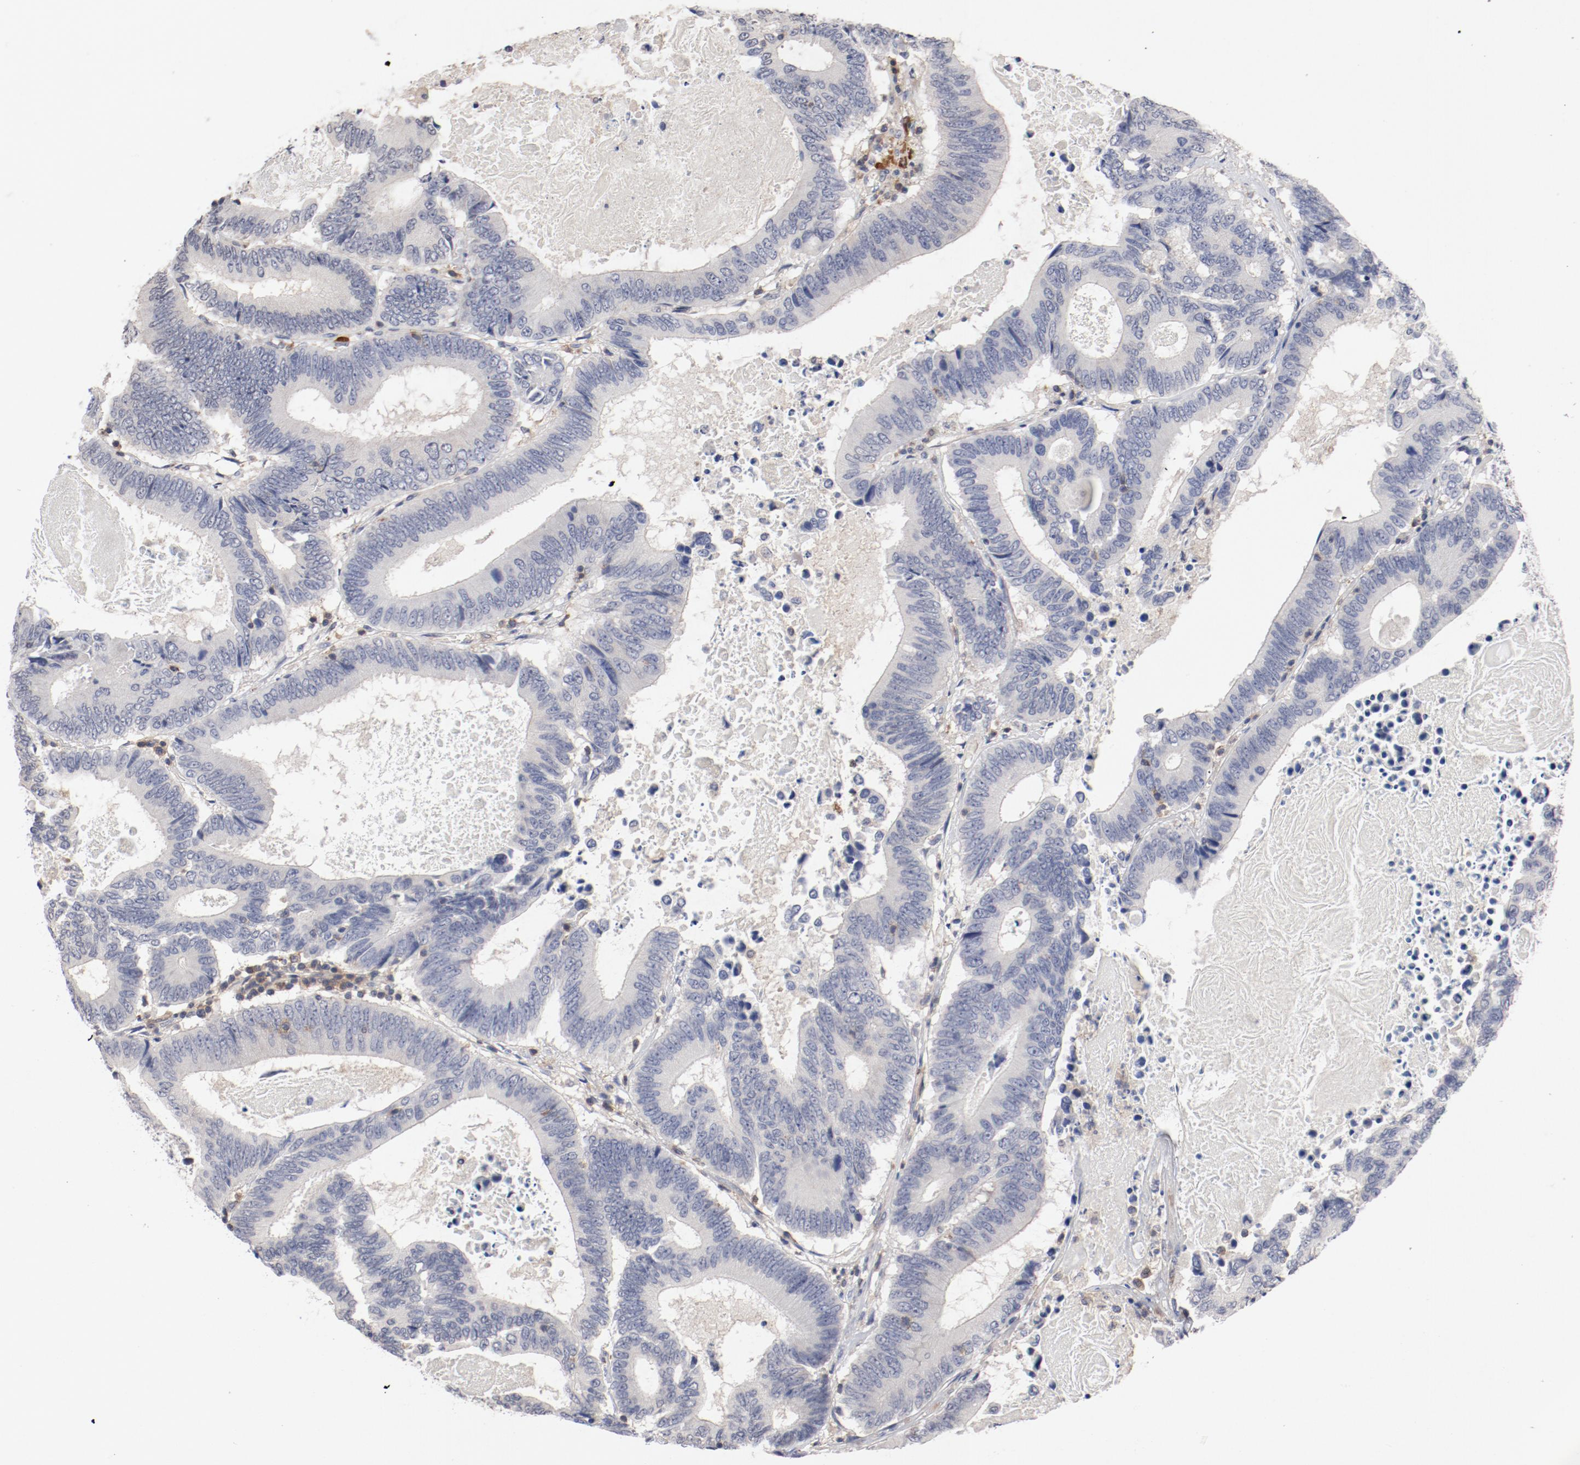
{"staining": {"intensity": "negative", "quantity": "none", "location": "none"}, "tissue": "colorectal cancer", "cell_type": "Tumor cells", "image_type": "cancer", "snomed": [{"axis": "morphology", "description": "Adenocarcinoma, NOS"}, {"axis": "topography", "description": "Colon"}], "caption": "This is an immunohistochemistry histopathology image of human colorectal cancer (adenocarcinoma). There is no staining in tumor cells.", "gene": "CBL", "patient": {"sex": "female", "age": 78}}